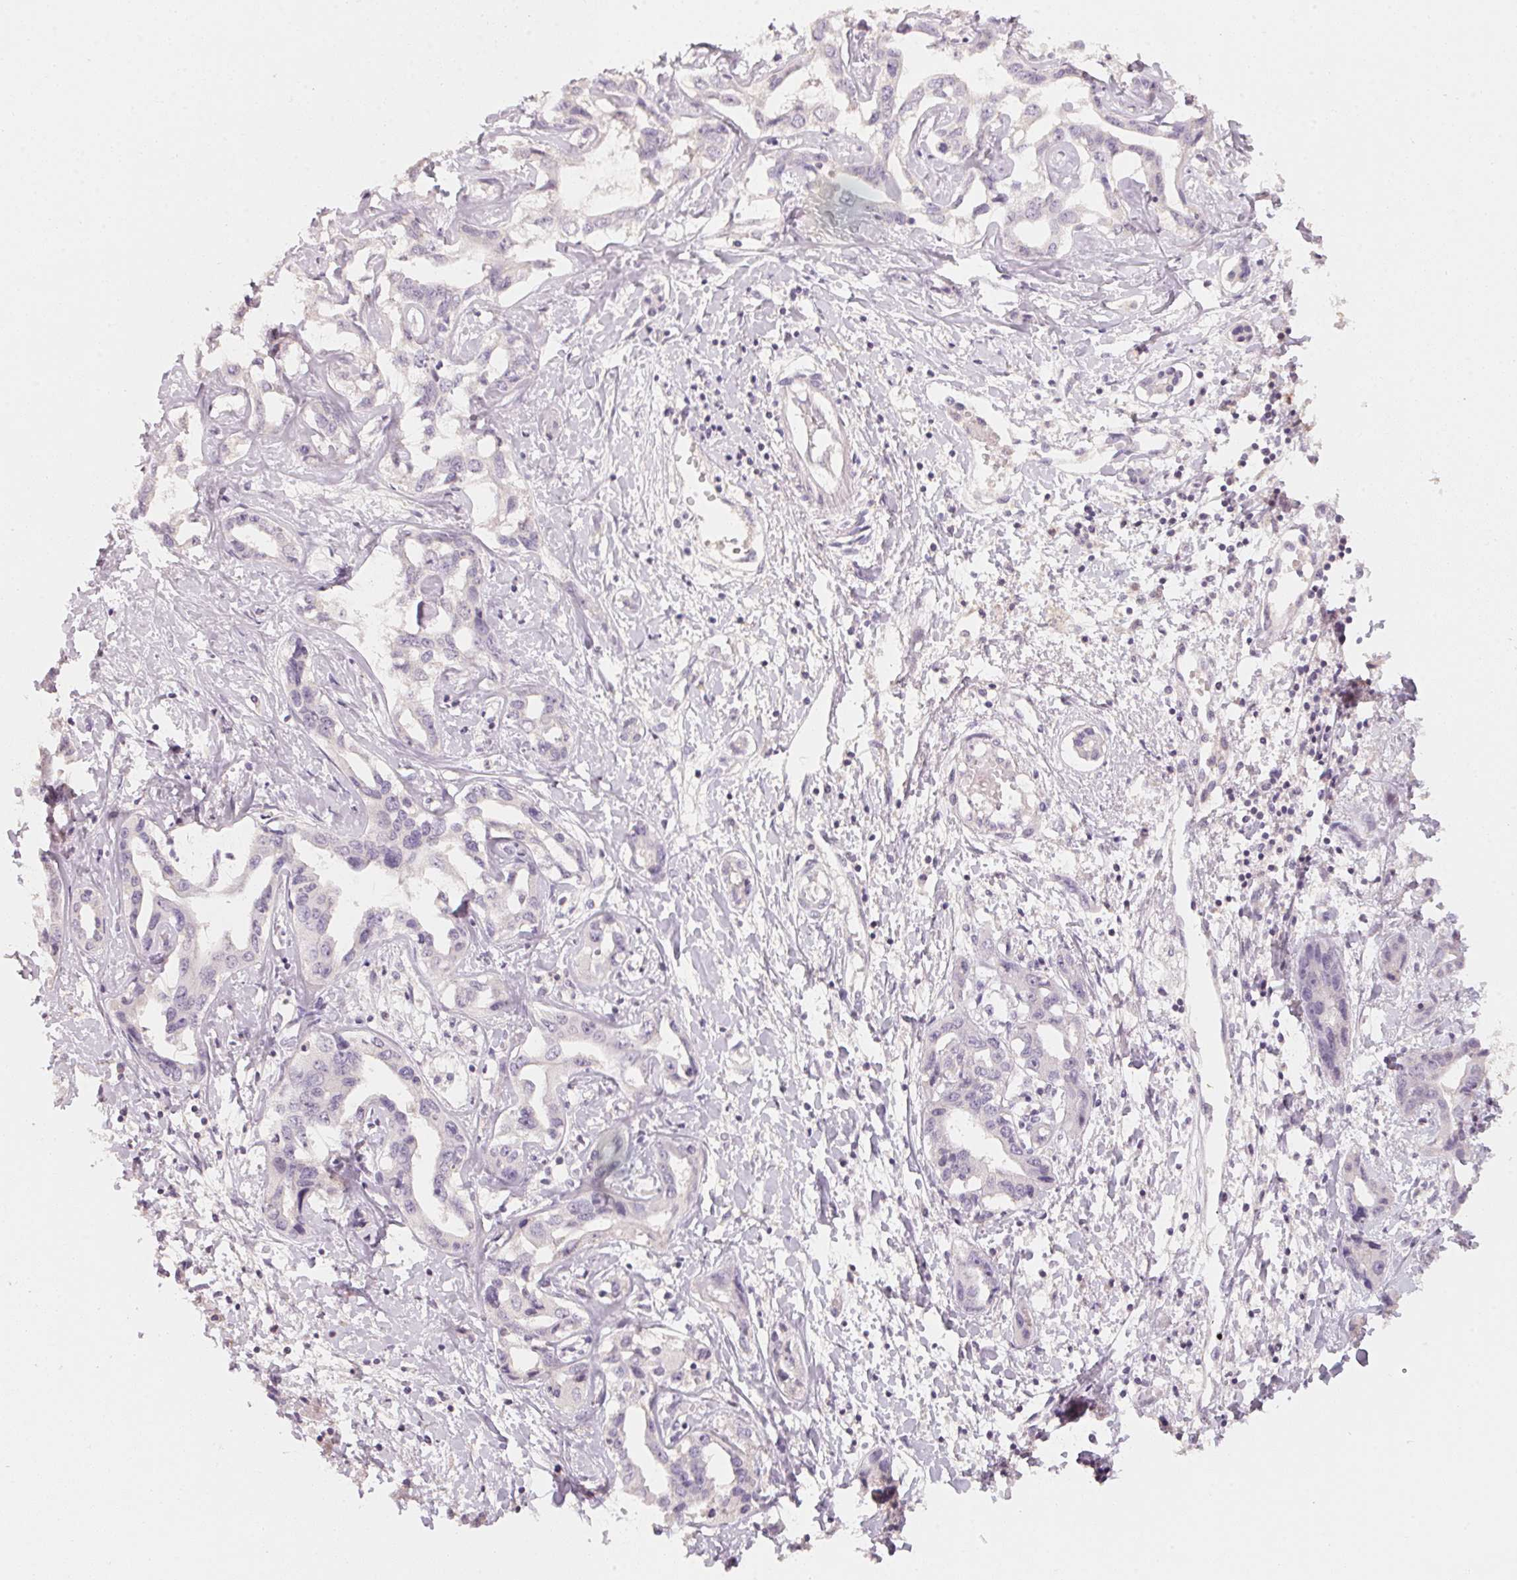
{"staining": {"intensity": "negative", "quantity": "none", "location": "none"}, "tissue": "liver cancer", "cell_type": "Tumor cells", "image_type": "cancer", "snomed": [{"axis": "morphology", "description": "Cholangiocarcinoma"}, {"axis": "topography", "description": "Liver"}], "caption": "A photomicrograph of human liver cancer is negative for staining in tumor cells. Brightfield microscopy of immunohistochemistry stained with DAB (3,3'-diaminobenzidine) (brown) and hematoxylin (blue), captured at high magnification.", "gene": "TREH", "patient": {"sex": "male", "age": 59}}